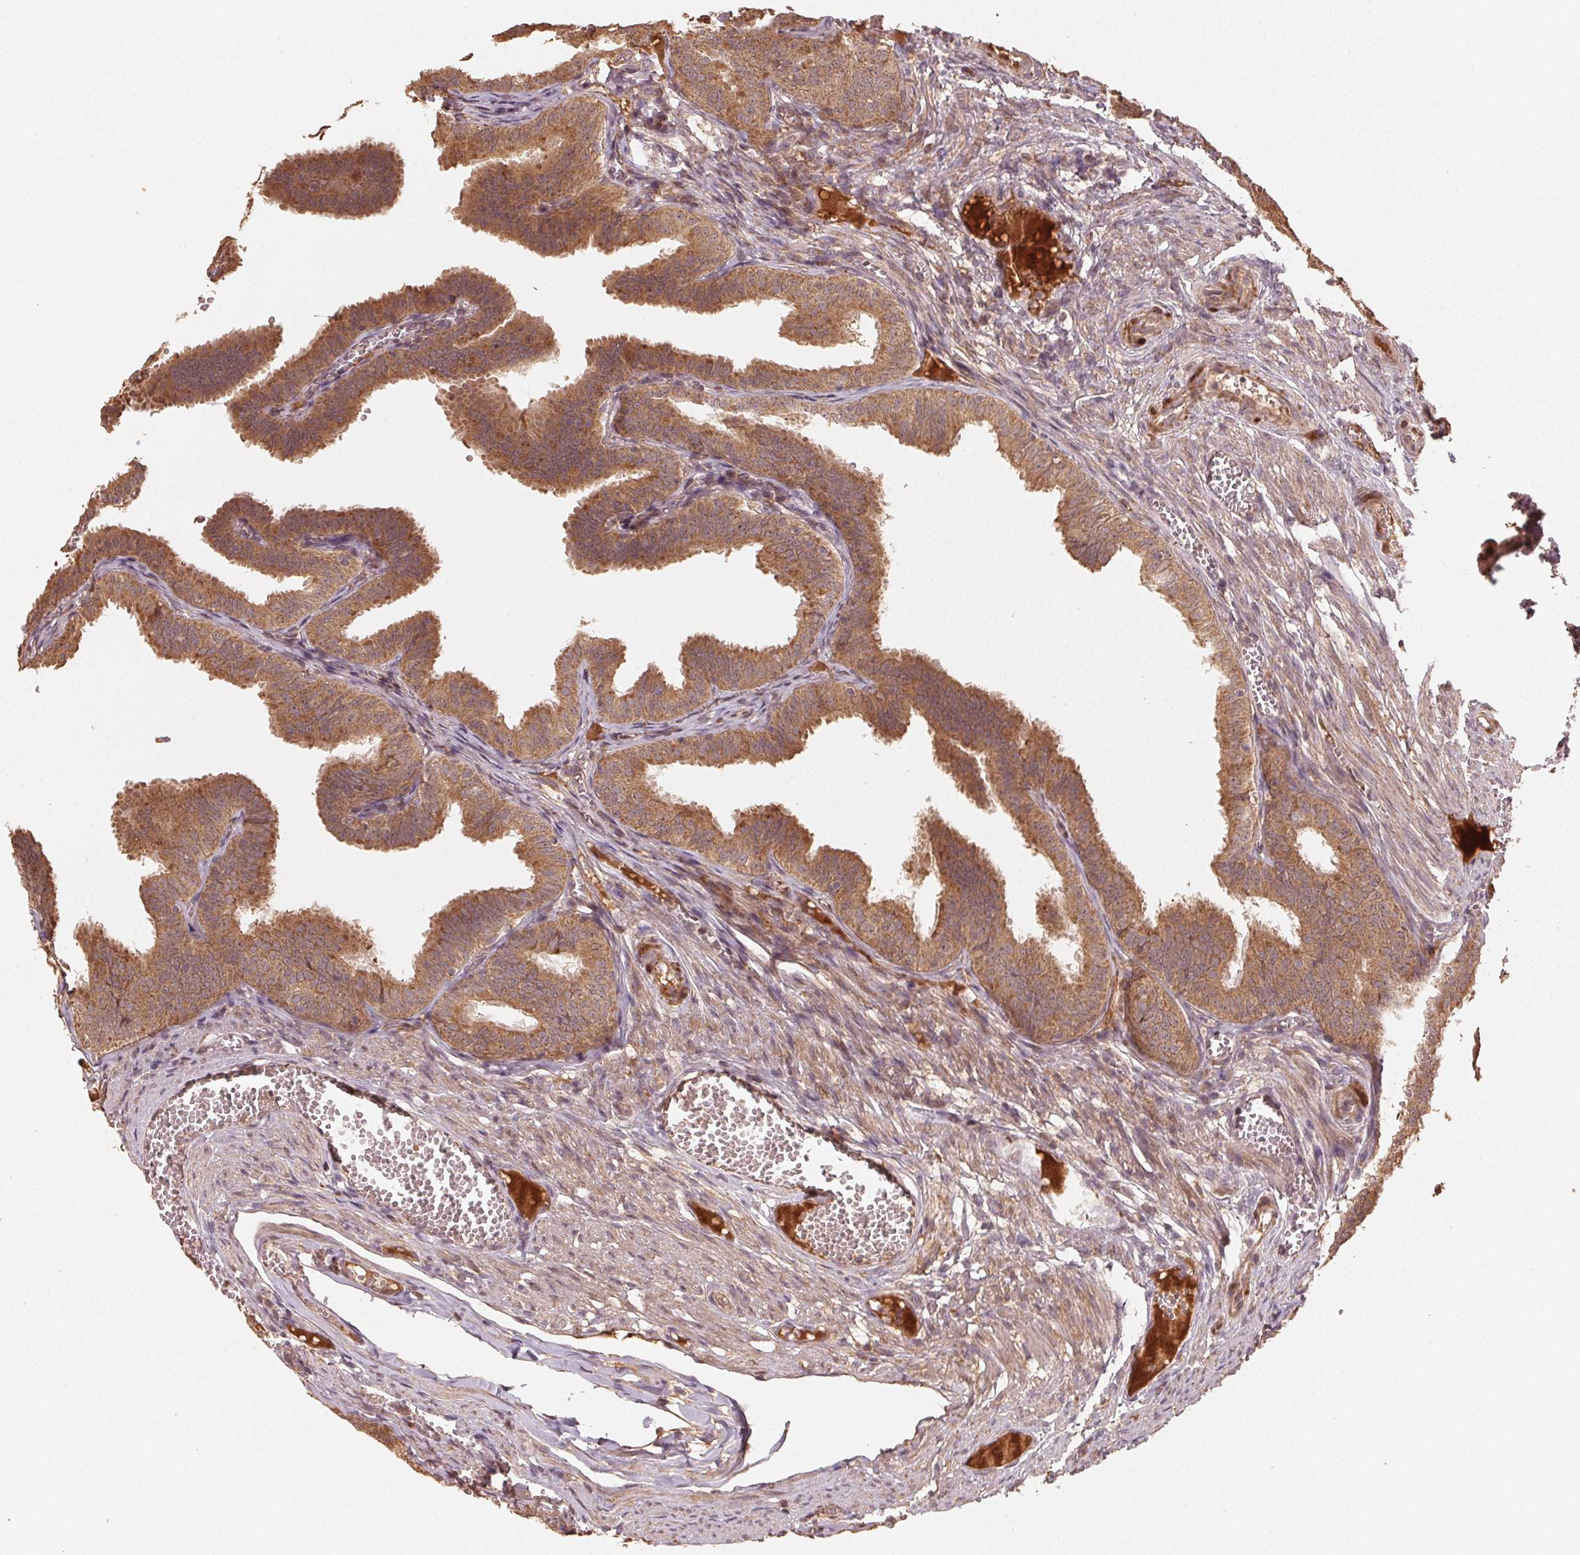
{"staining": {"intensity": "moderate", "quantity": ">75%", "location": "cytoplasmic/membranous"}, "tissue": "fallopian tube", "cell_type": "Glandular cells", "image_type": "normal", "snomed": [{"axis": "morphology", "description": "Normal tissue, NOS"}, {"axis": "topography", "description": "Fallopian tube"}], "caption": "Benign fallopian tube reveals moderate cytoplasmic/membranous positivity in approximately >75% of glandular cells.", "gene": "WBP2", "patient": {"sex": "female", "age": 25}}